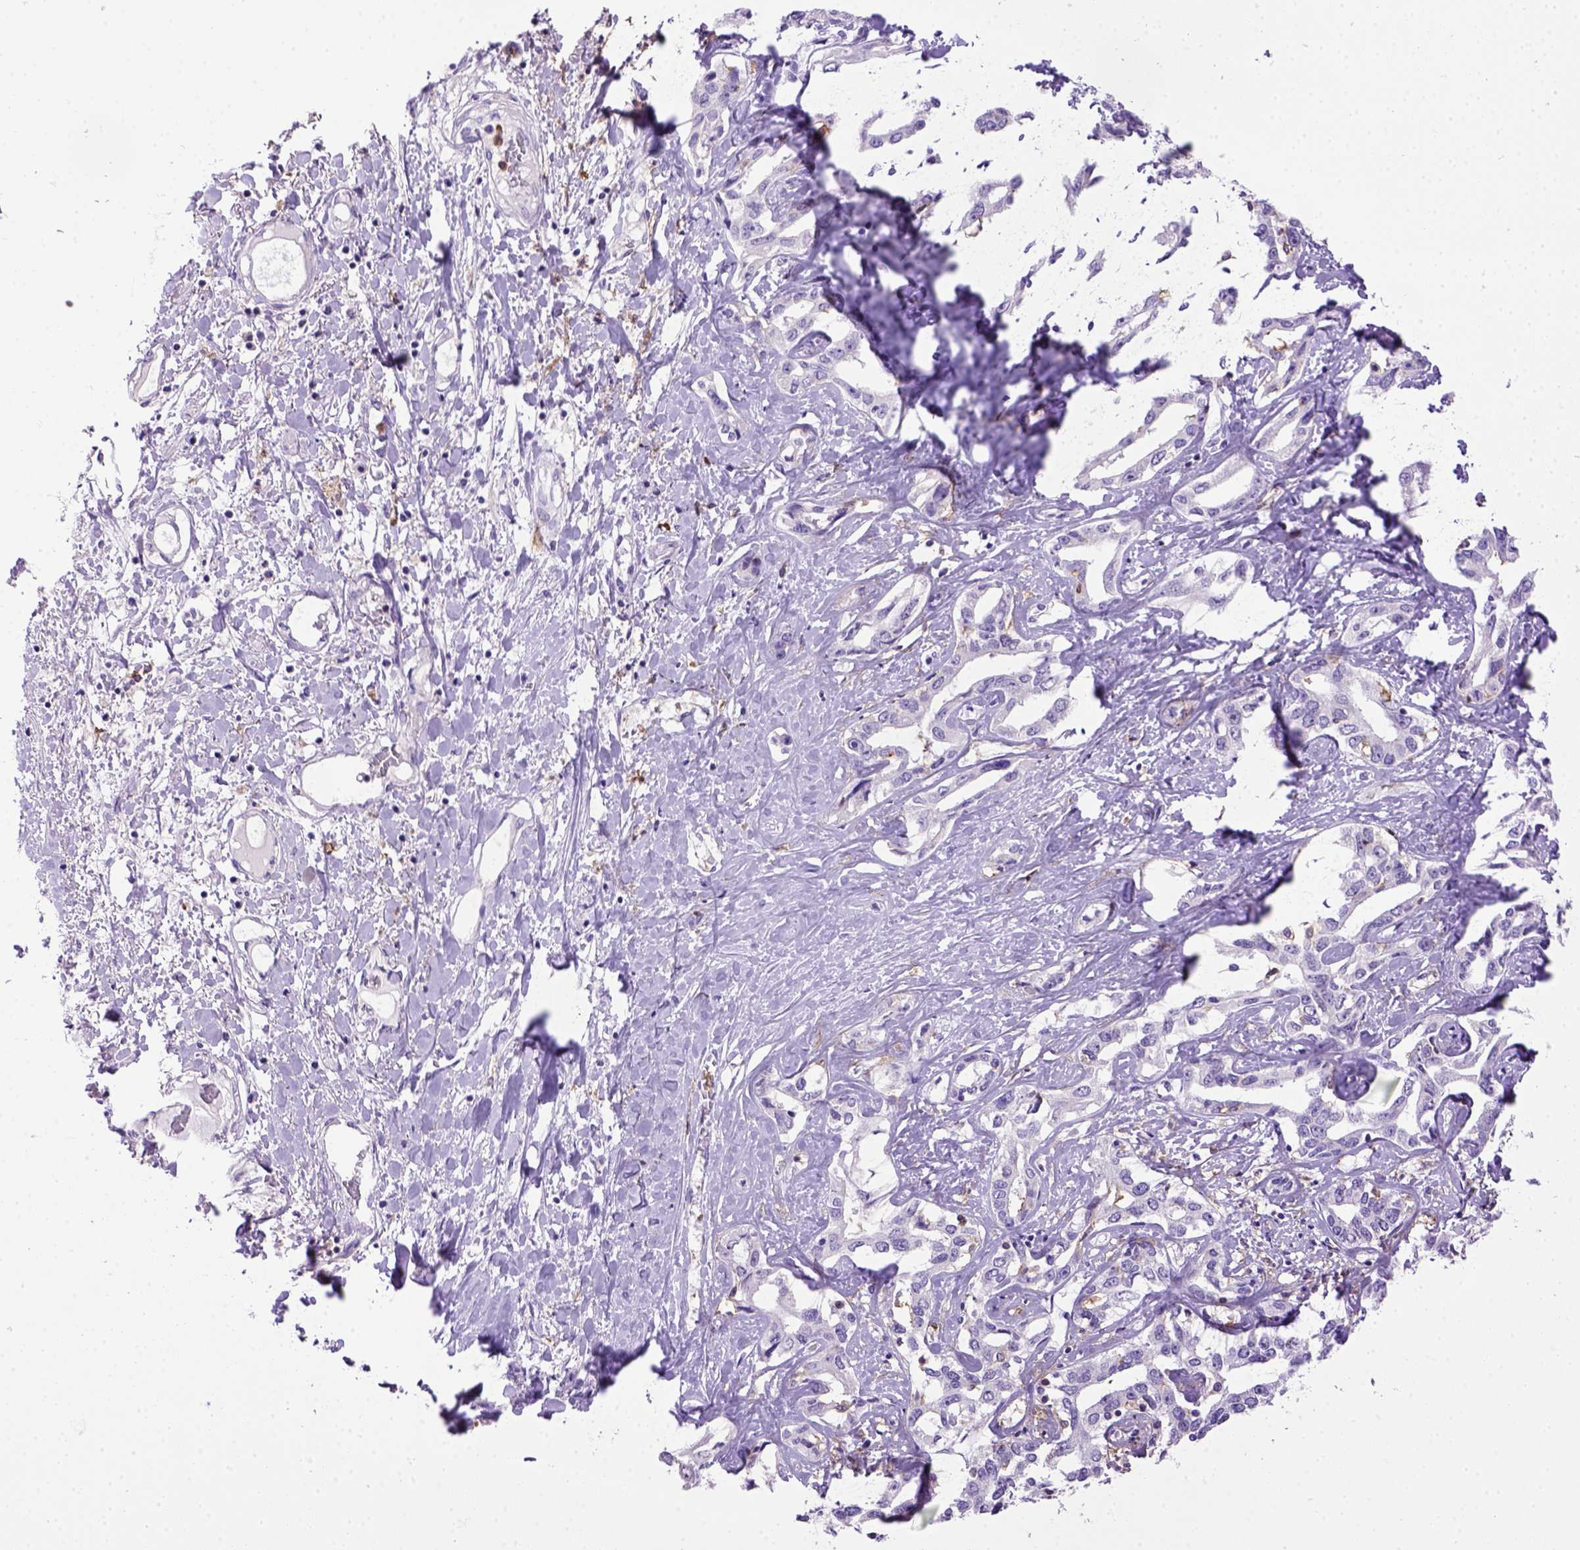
{"staining": {"intensity": "negative", "quantity": "none", "location": "none"}, "tissue": "liver cancer", "cell_type": "Tumor cells", "image_type": "cancer", "snomed": [{"axis": "morphology", "description": "Cholangiocarcinoma"}, {"axis": "topography", "description": "Liver"}], "caption": "This photomicrograph is of liver cholangiocarcinoma stained with IHC to label a protein in brown with the nuclei are counter-stained blue. There is no expression in tumor cells.", "gene": "ITGAX", "patient": {"sex": "male", "age": 59}}